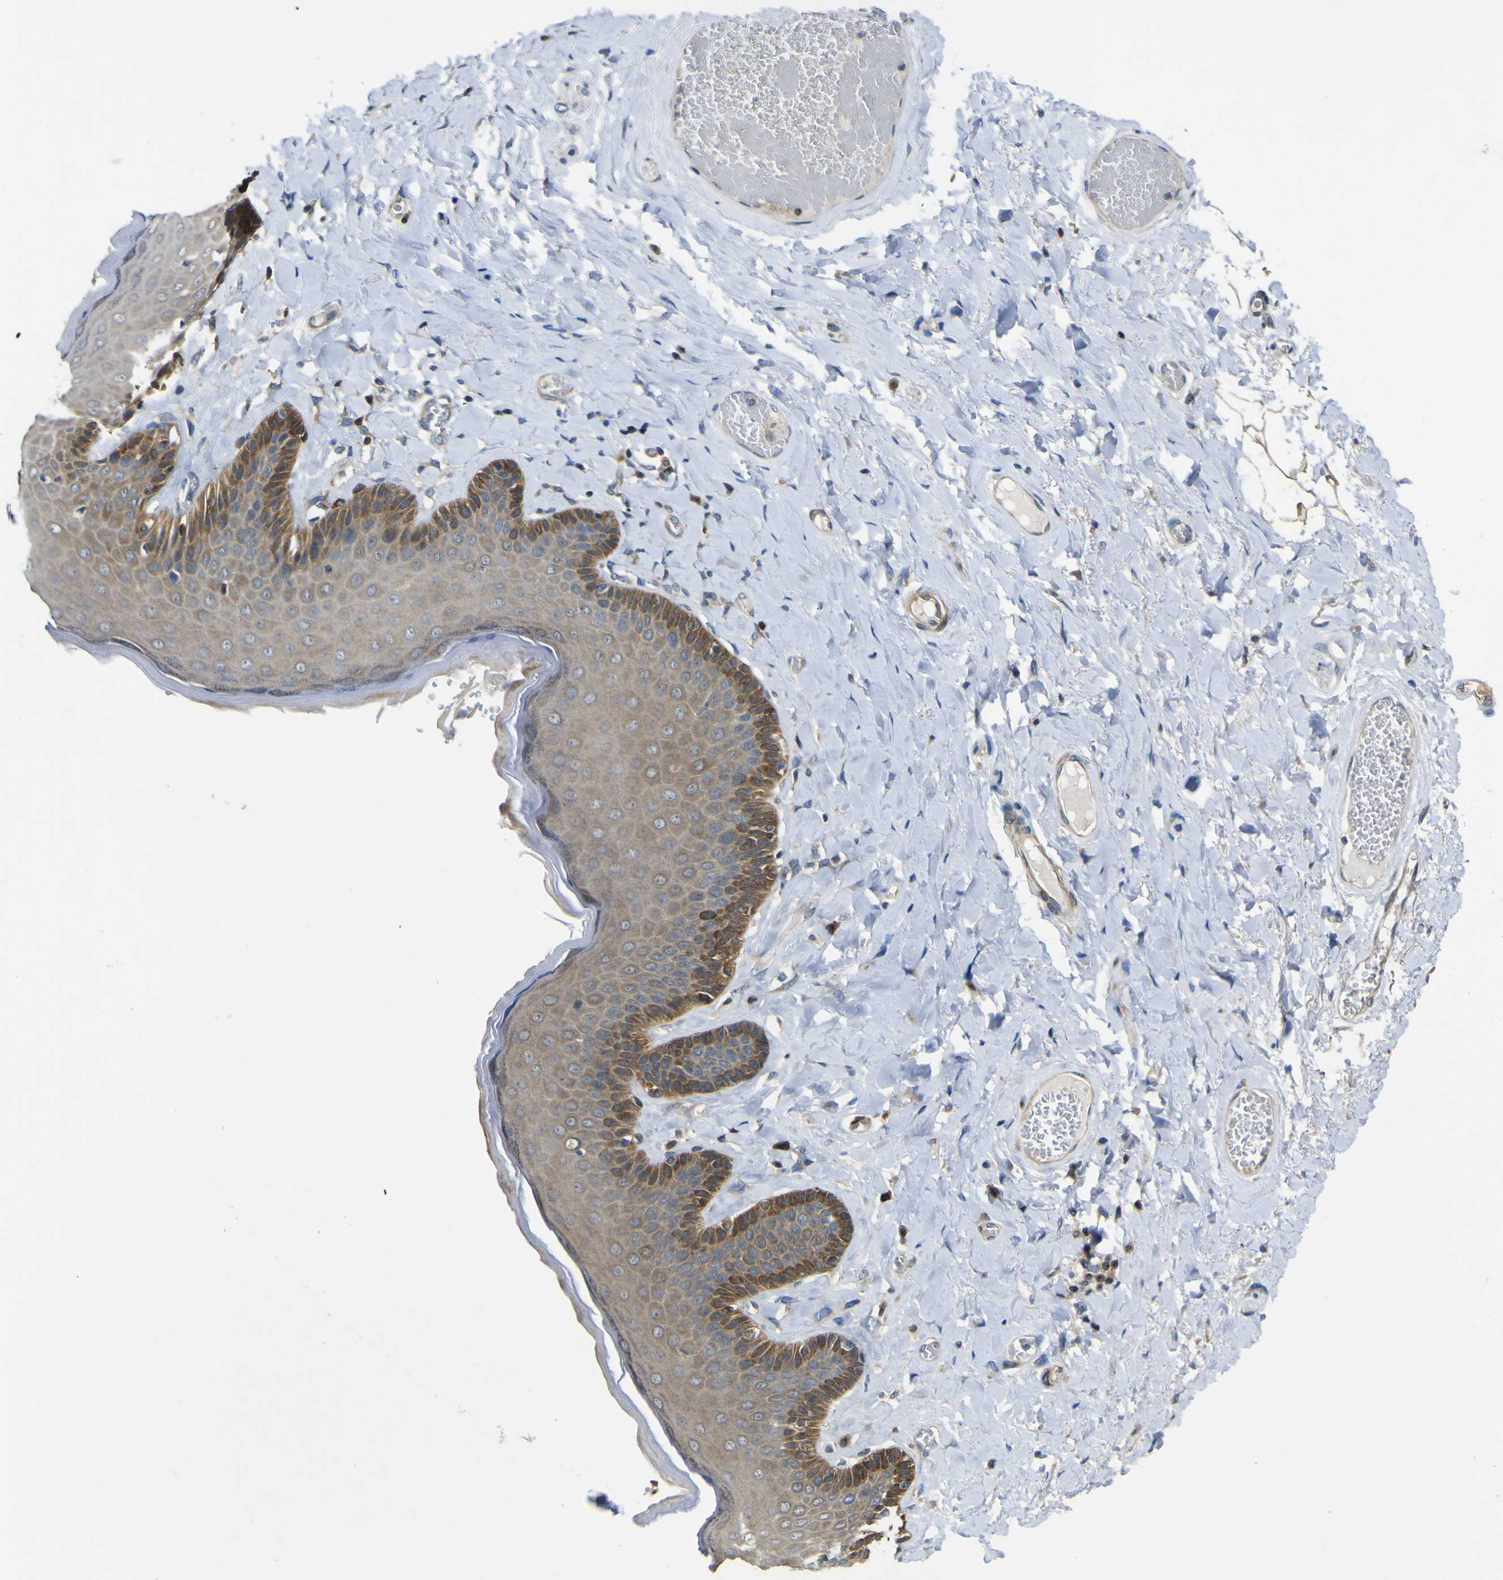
{"staining": {"intensity": "moderate", "quantity": ">75%", "location": "cytoplasmic/membranous"}, "tissue": "skin", "cell_type": "Epidermal cells", "image_type": "normal", "snomed": [{"axis": "morphology", "description": "Normal tissue, NOS"}, {"axis": "topography", "description": "Anal"}], "caption": "The immunohistochemical stain shows moderate cytoplasmic/membranous positivity in epidermal cells of benign skin. The staining was performed using DAB, with brown indicating positive protein expression. Nuclei are stained blue with hematoxylin.", "gene": "EML2", "patient": {"sex": "male", "age": 69}}